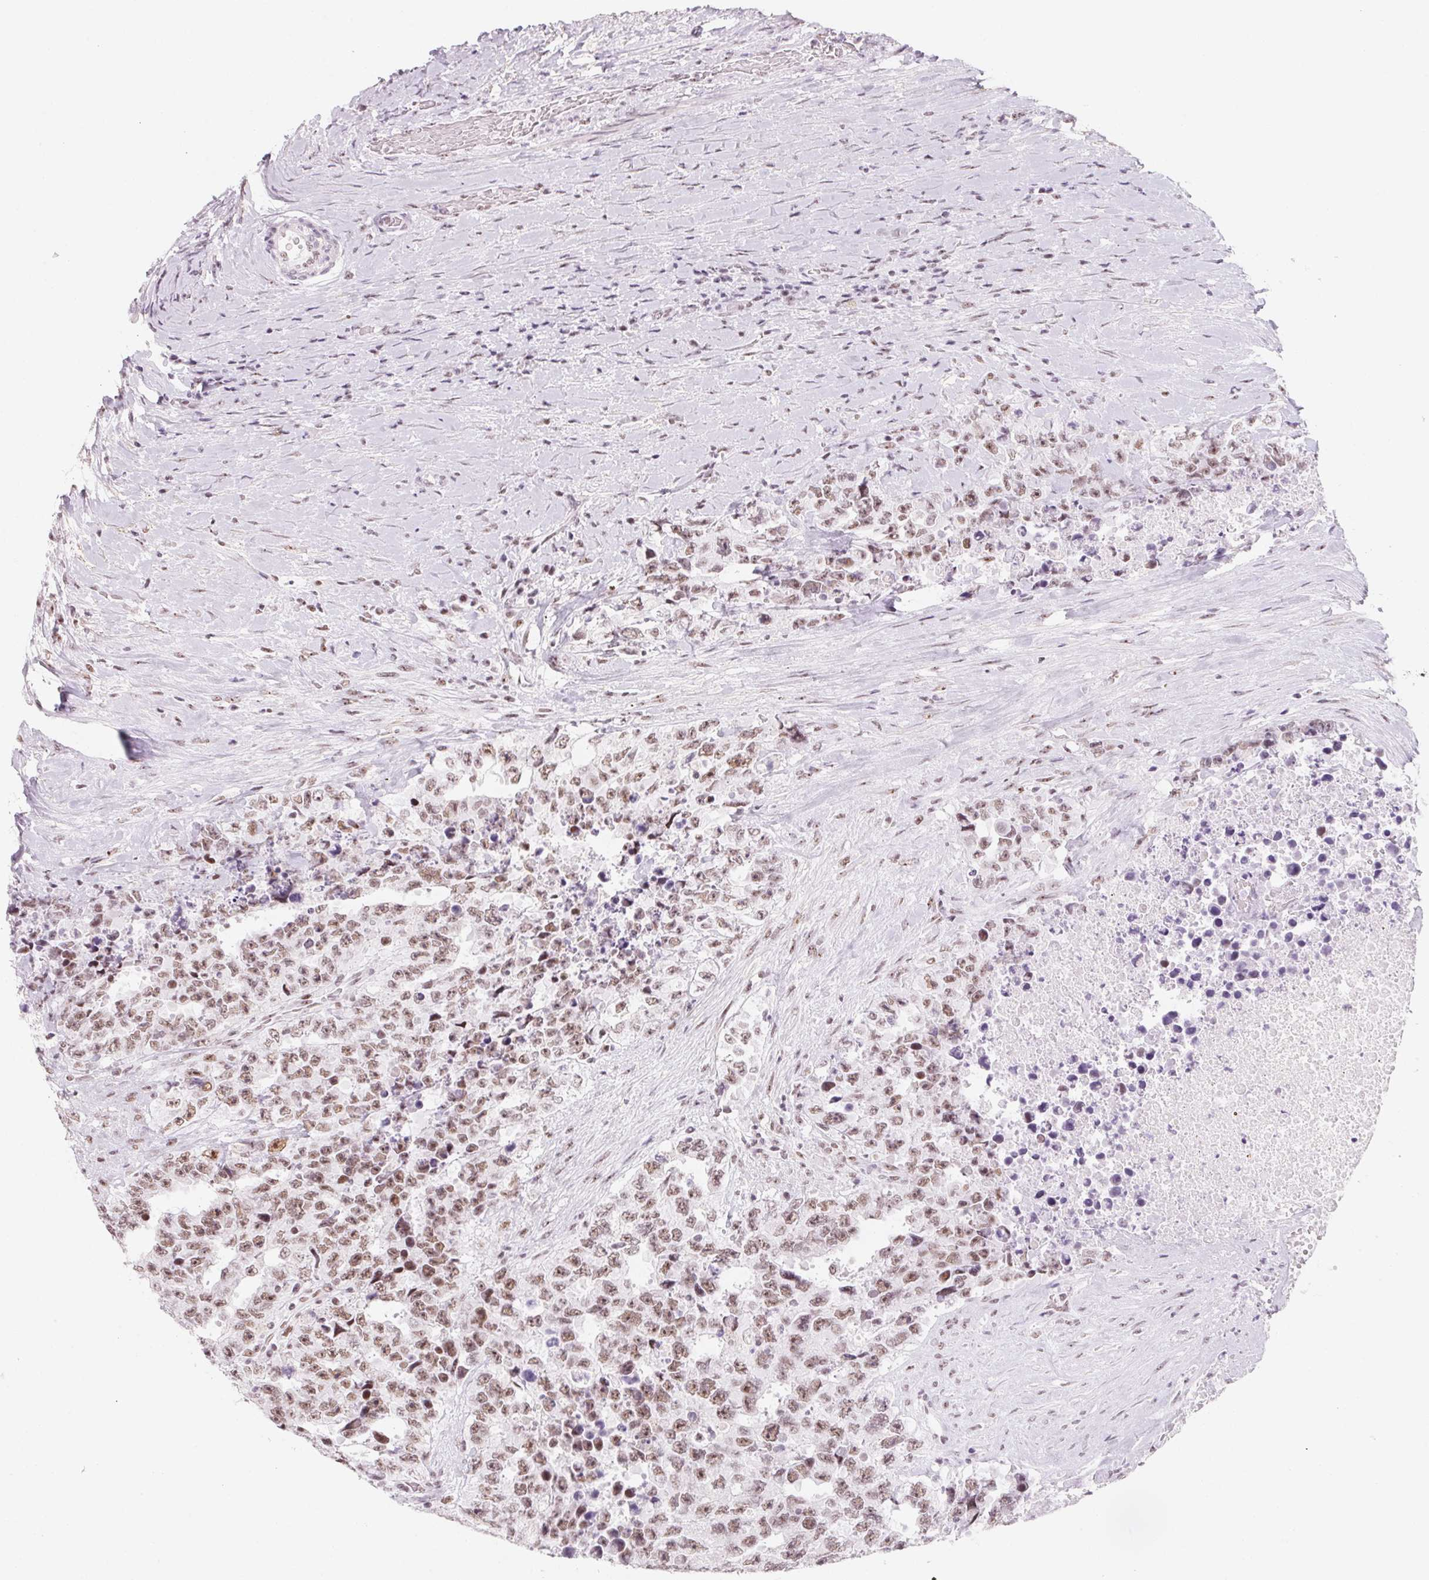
{"staining": {"intensity": "weak", "quantity": ">75%", "location": "nuclear"}, "tissue": "testis cancer", "cell_type": "Tumor cells", "image_type": "cancer", "snomed": [{"axis": "morphology", "description": "Carcinoma, Embryonal, NOS"}, {"axis": "topography", "description": "Testis"}], "caption": "IHC image of testis cancer stained for a protein (brown), which reveals low levels of weak nuclear staining in about >75% of tumor cells.", "gene": "ZIC4", "patient": {"sex": "male", "age": 24}}